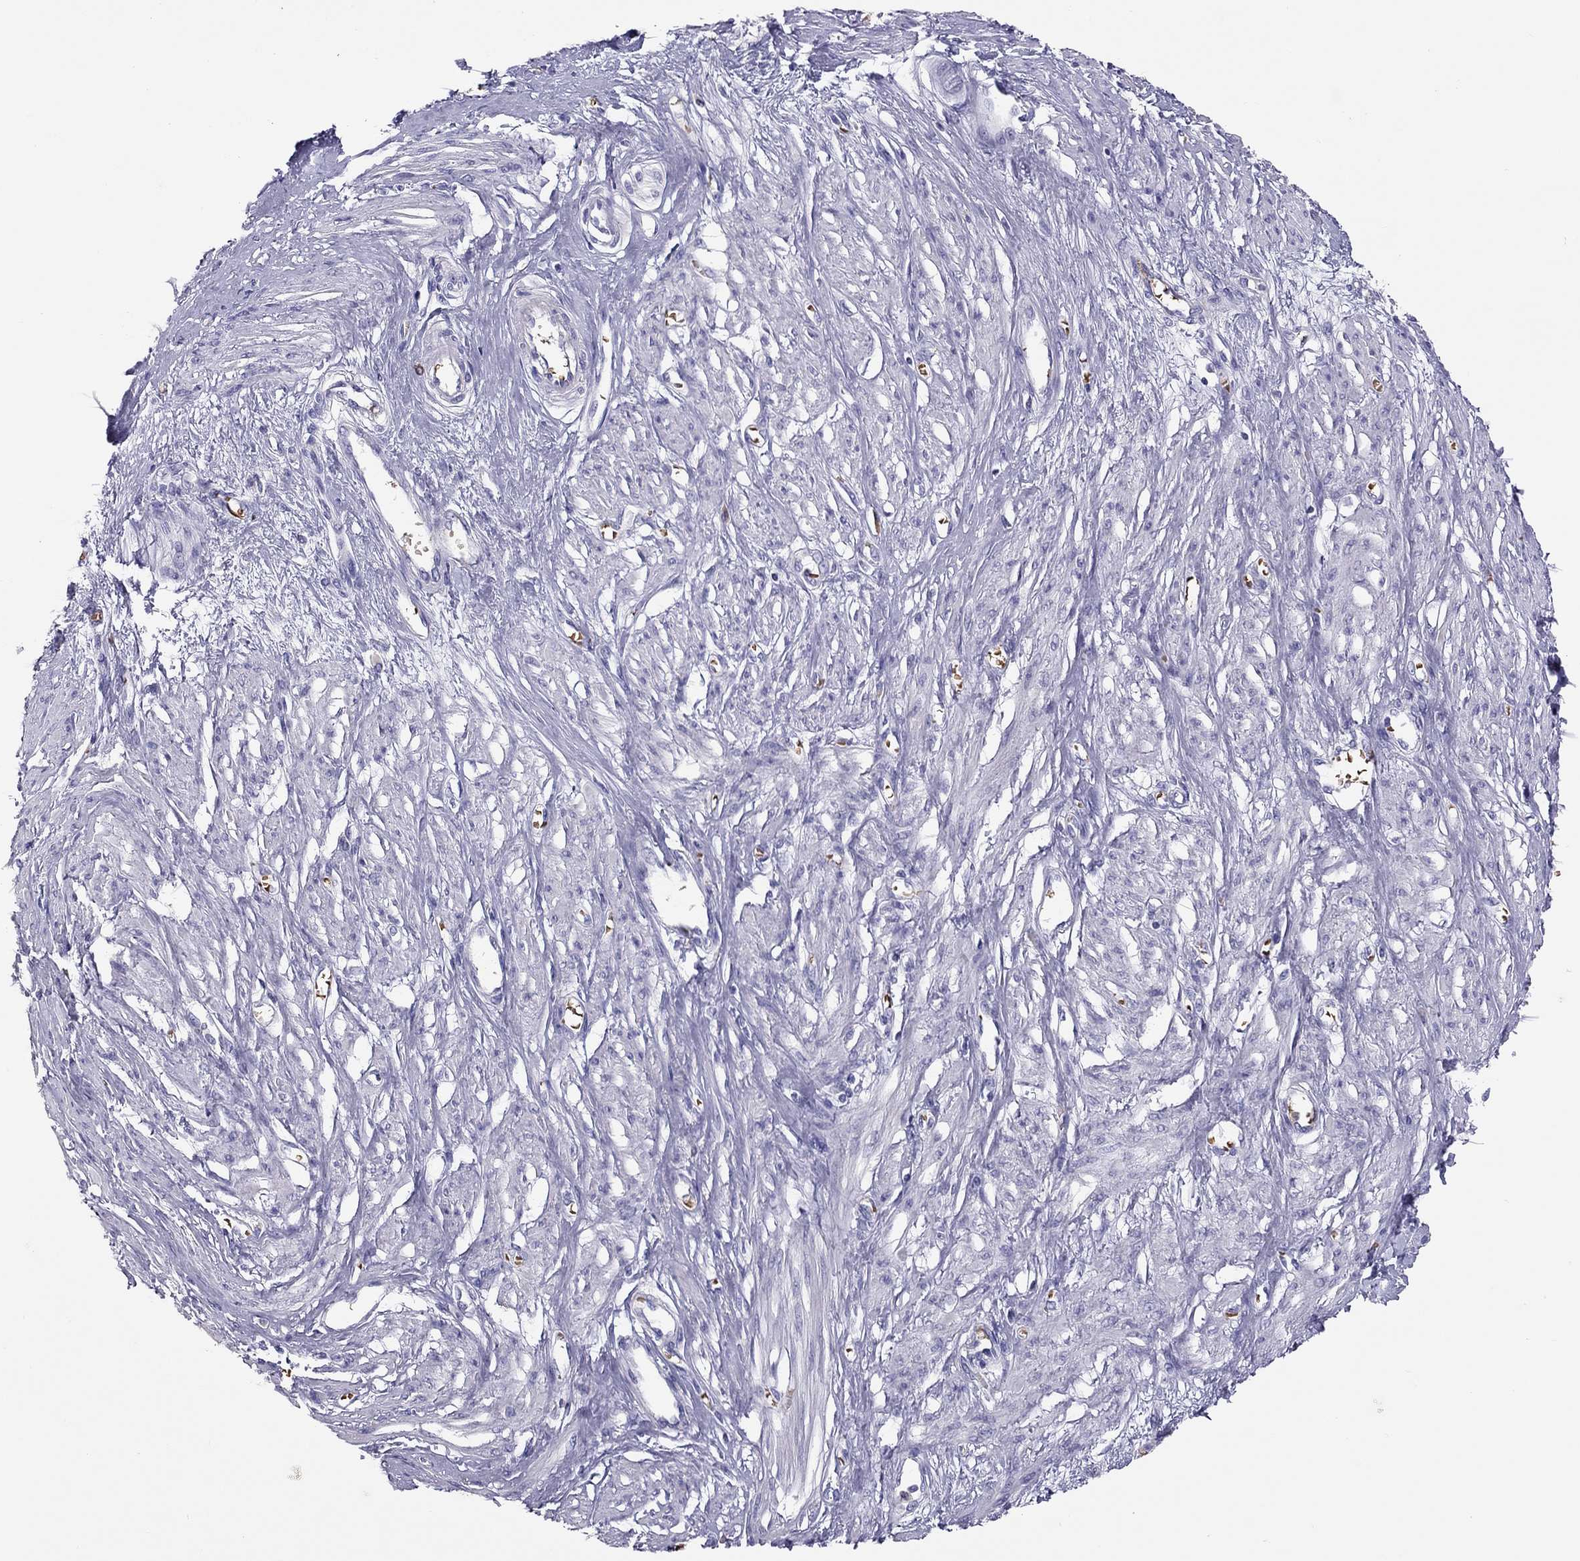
{"staining": {"intensity": "moderate", "quantity": "<25%", "location": "cytoplasmic/membranous"}, "tissue": "smooth muscle", "cell_type": "Smooth muscle cells", "image_type": "normal", "snomed": [{"axis": "morphology", "description": "Normal tissue, NOS"}, {"axis": "topography", "description": "Smooth muscle"}, {"axis": "topography", "description": "Uterus"}], "caption": "Immunohistochemical staining of unremarkable smooth muscle reveals moderate cytoplasmic/membranous protein positivity in approximately <25% of smooth muscle cells.", "gene": "FRMD1", "patient": {"sex": "female", "age": 39}}